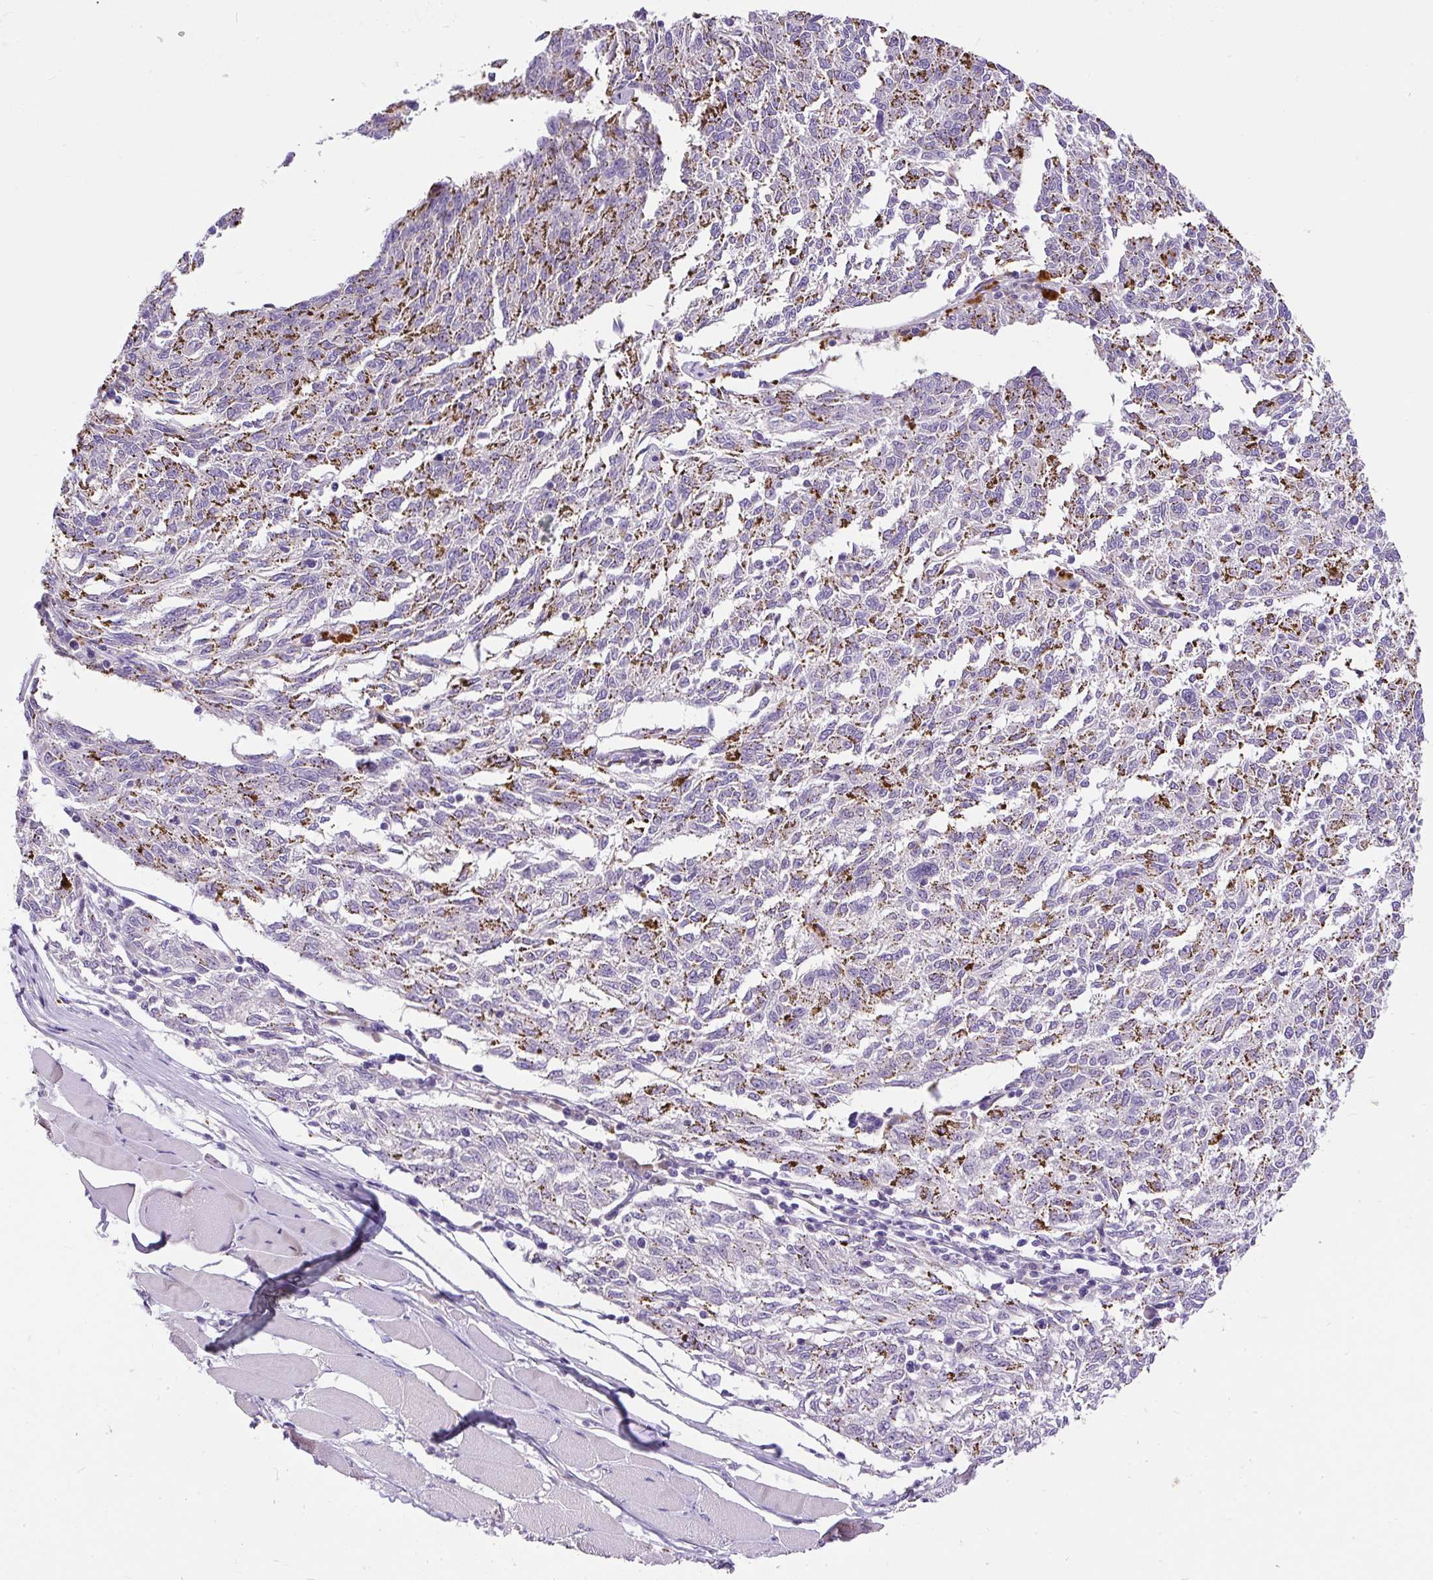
{"staining": {"intensity": "negative", "quantity": "none", "location": "none"}, "tissue": "melanoma", "cell_type": "Tumor cells", "image_type": "cancer", "snomed": [{"axis": "morphology", "description": "Malignant melanoma, NOS"}, {"axis": "topography", "description": "Skin"}], "caption": "Micrograph shows no protein expression in tumor cells of malignant melanoma tissue.", "gene": "KRTAP20-3", "patient": {"sex": "female", "age": 72}}